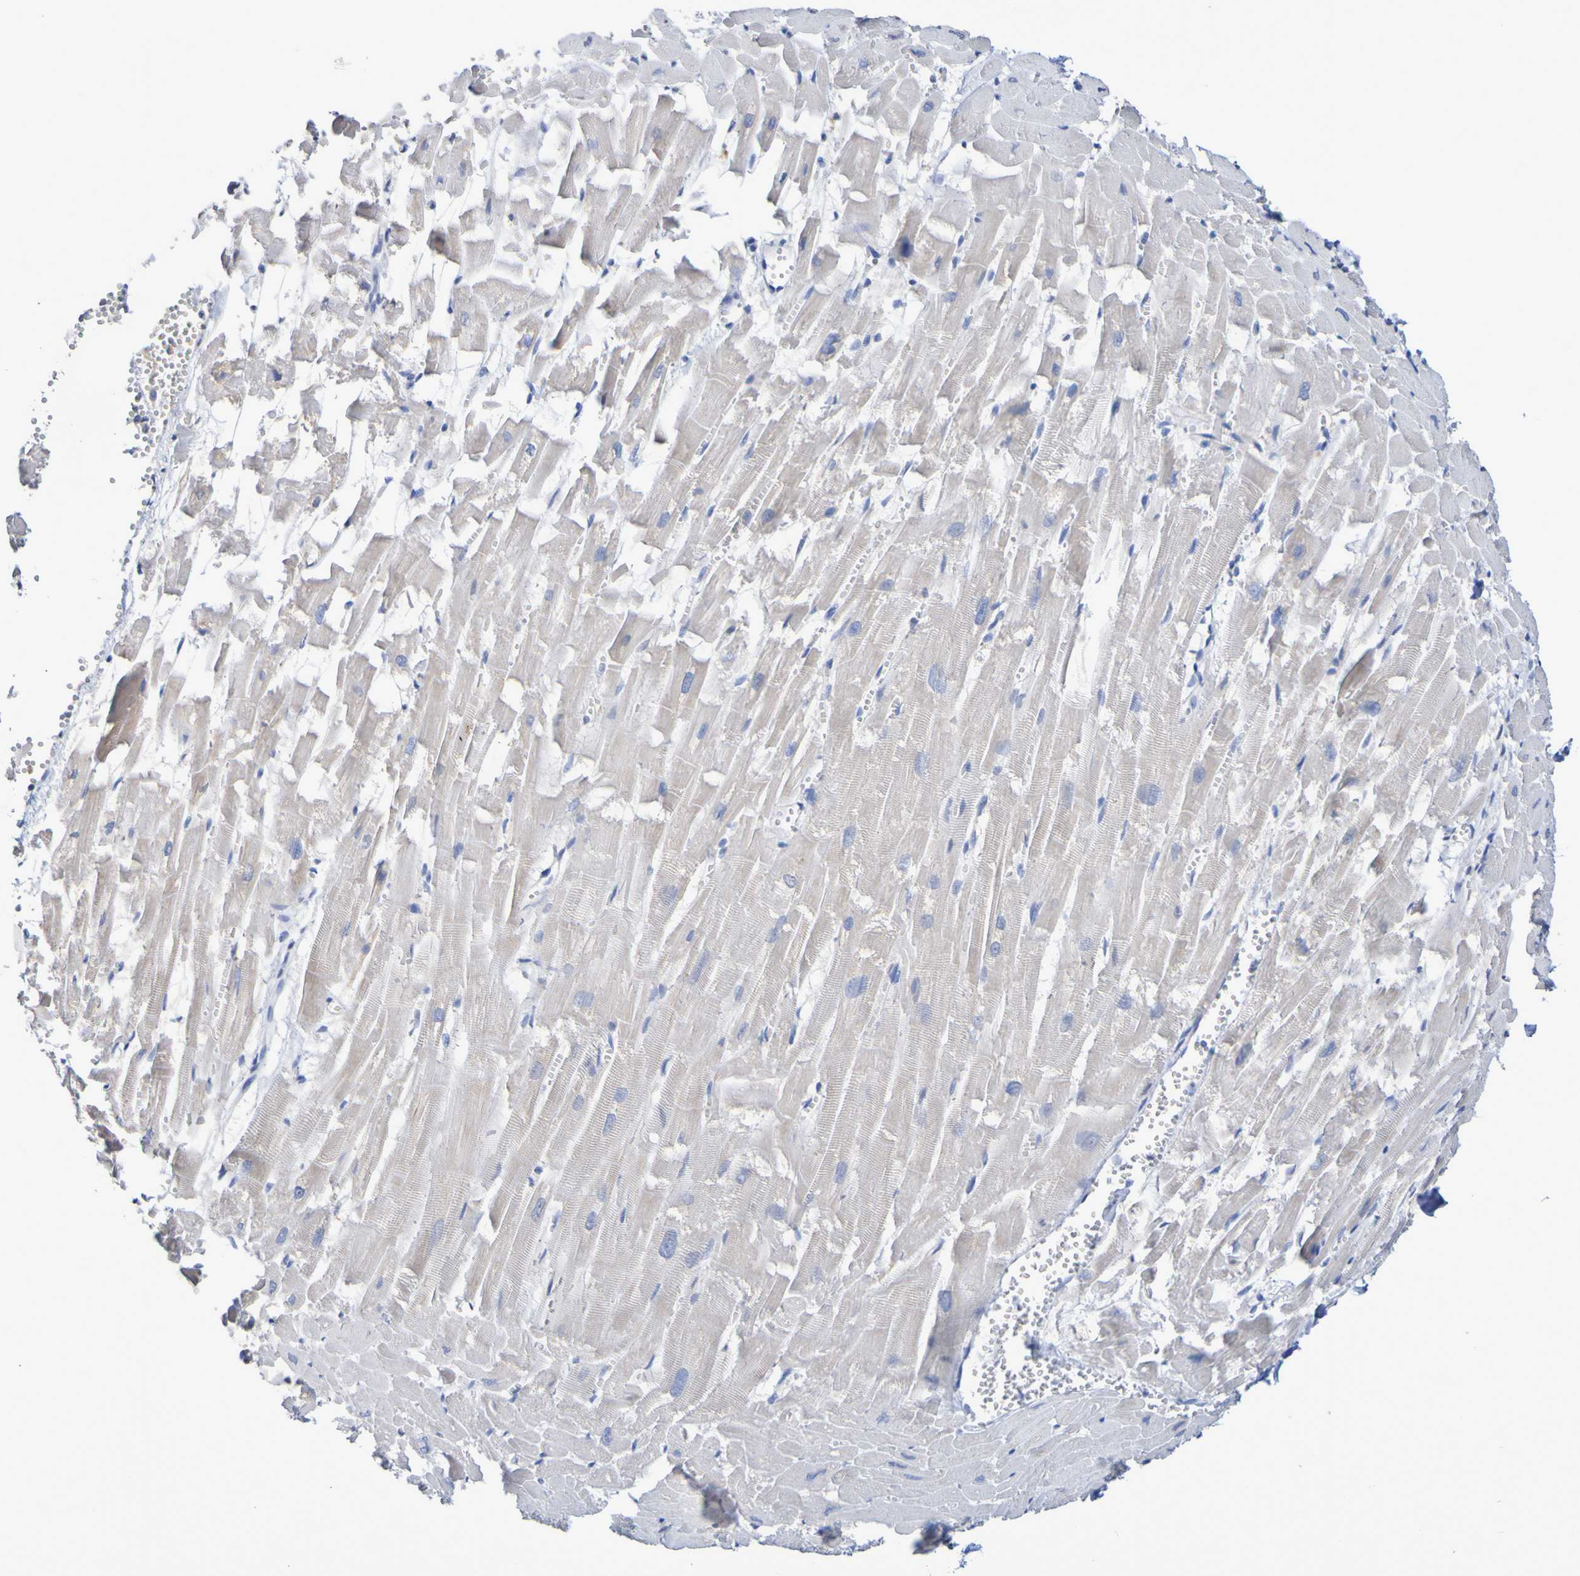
{"staining": {"intensity": "weak", "quantity": "<25%", "location": "cytoplasmic/membranous"}, "tissue": "heart muscle", "cell_type": "Cardiomyocytes", "image_type": "normal", "snomed": [{"axis": "morphology", "description": "Normal tissue, NOS"}, {"axis": "topography", "description": "Heart"}], "caption": "Immunohistochemistry (IHC) of normal heart muscle reveals no staining in cardiomyocytes.", "gene": "SLC3A2", "patient": {"sex": "female", "age": 19}}